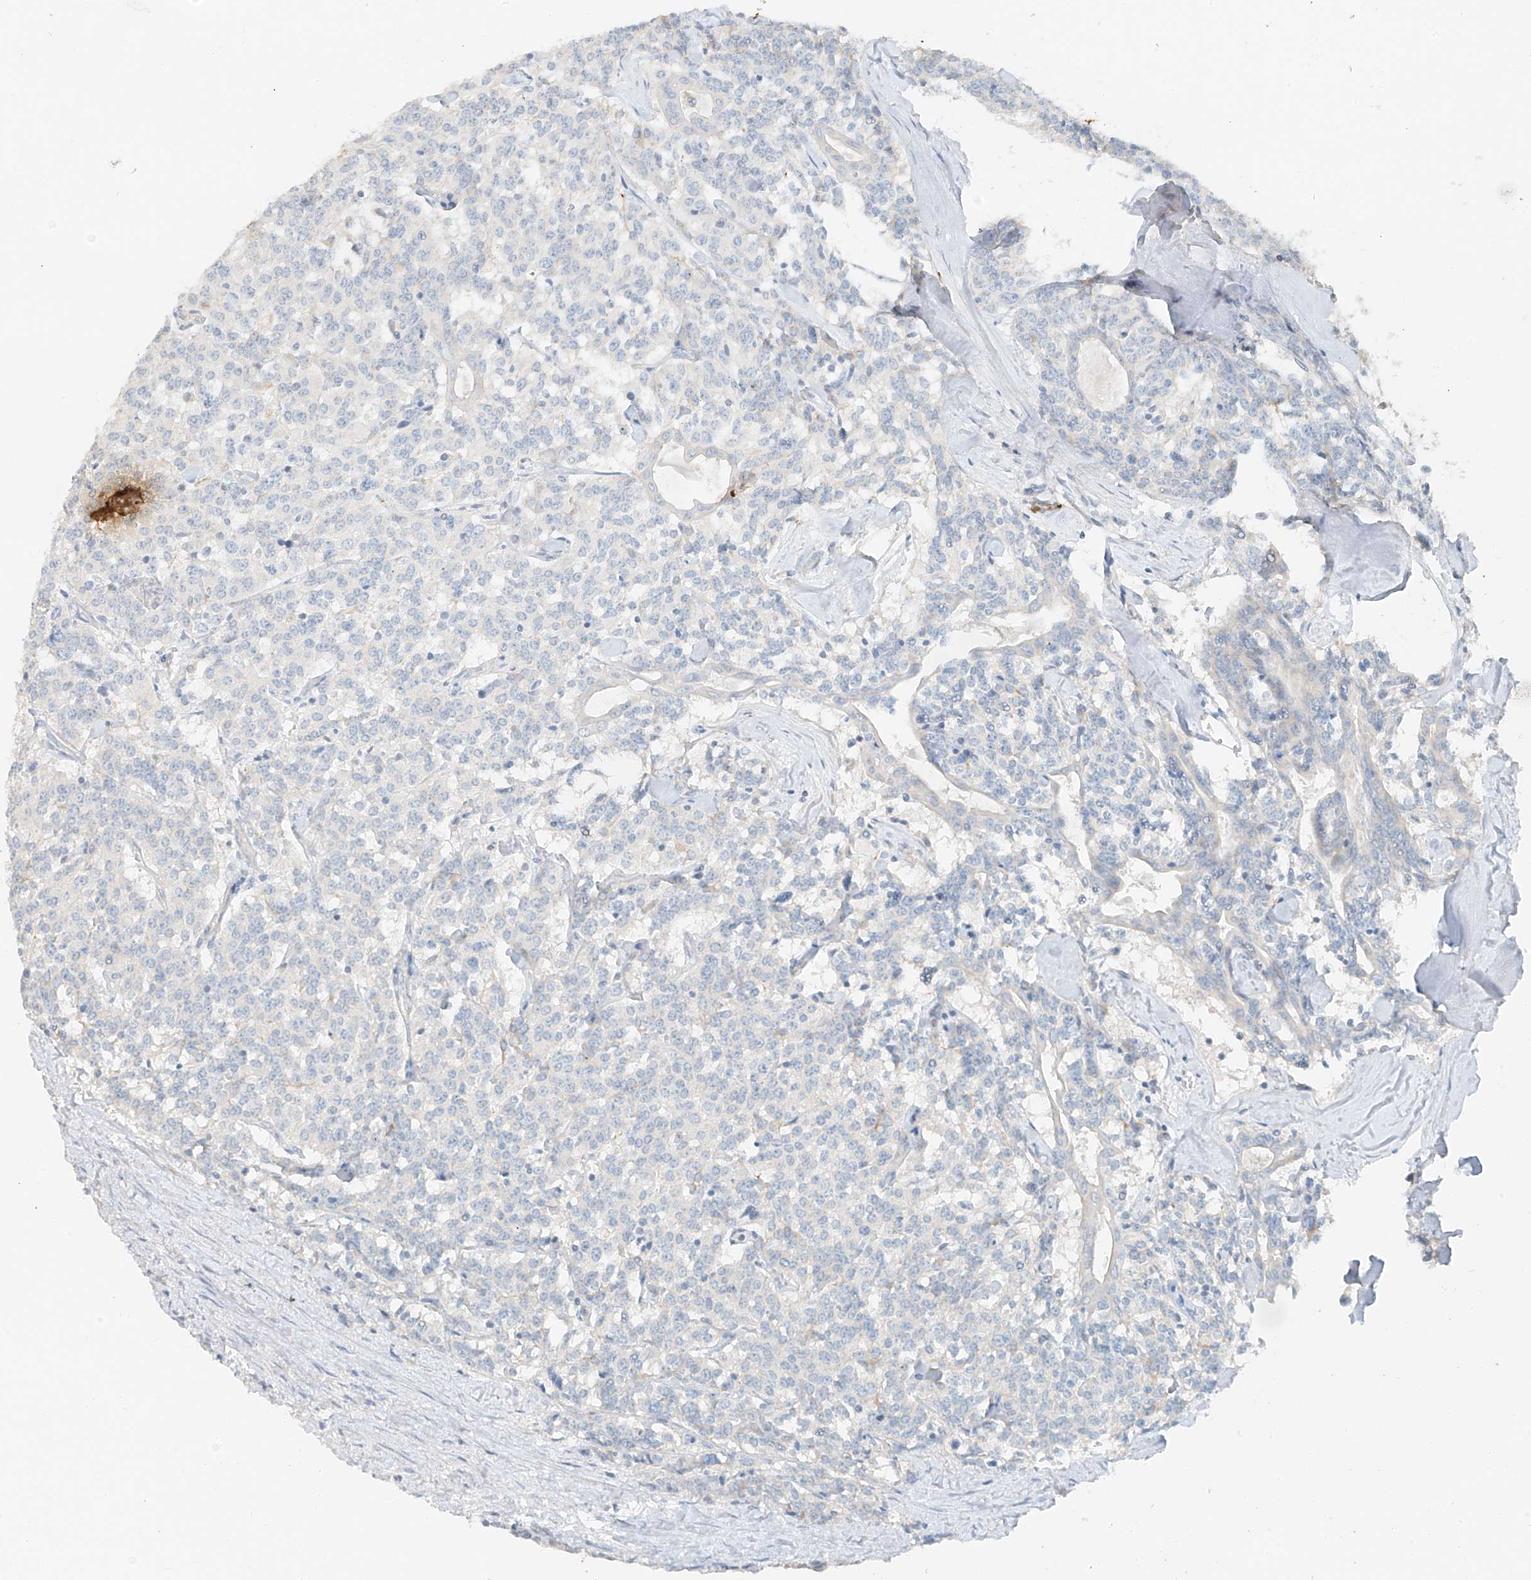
{"staining": {"intensity": "negative", "quantity": "none", "location": "none"}, "tissue": "carcinoid", "cell_type": "Tumor cells", "image_type": "cancer", "snomed": [{"axis": "morphology", "description": "Carcinoid, malignant, NOS"}, {"axis": "topography", "description": "Lung"}], "caption": "IHC histopathology image of neoplastic tissue: human malignant carcinoid stained with DAB demonstrates no significant protein expression in tumor cells.", "gene": "ANKZF1", "patient": {"sex": "female", "age": 46}}